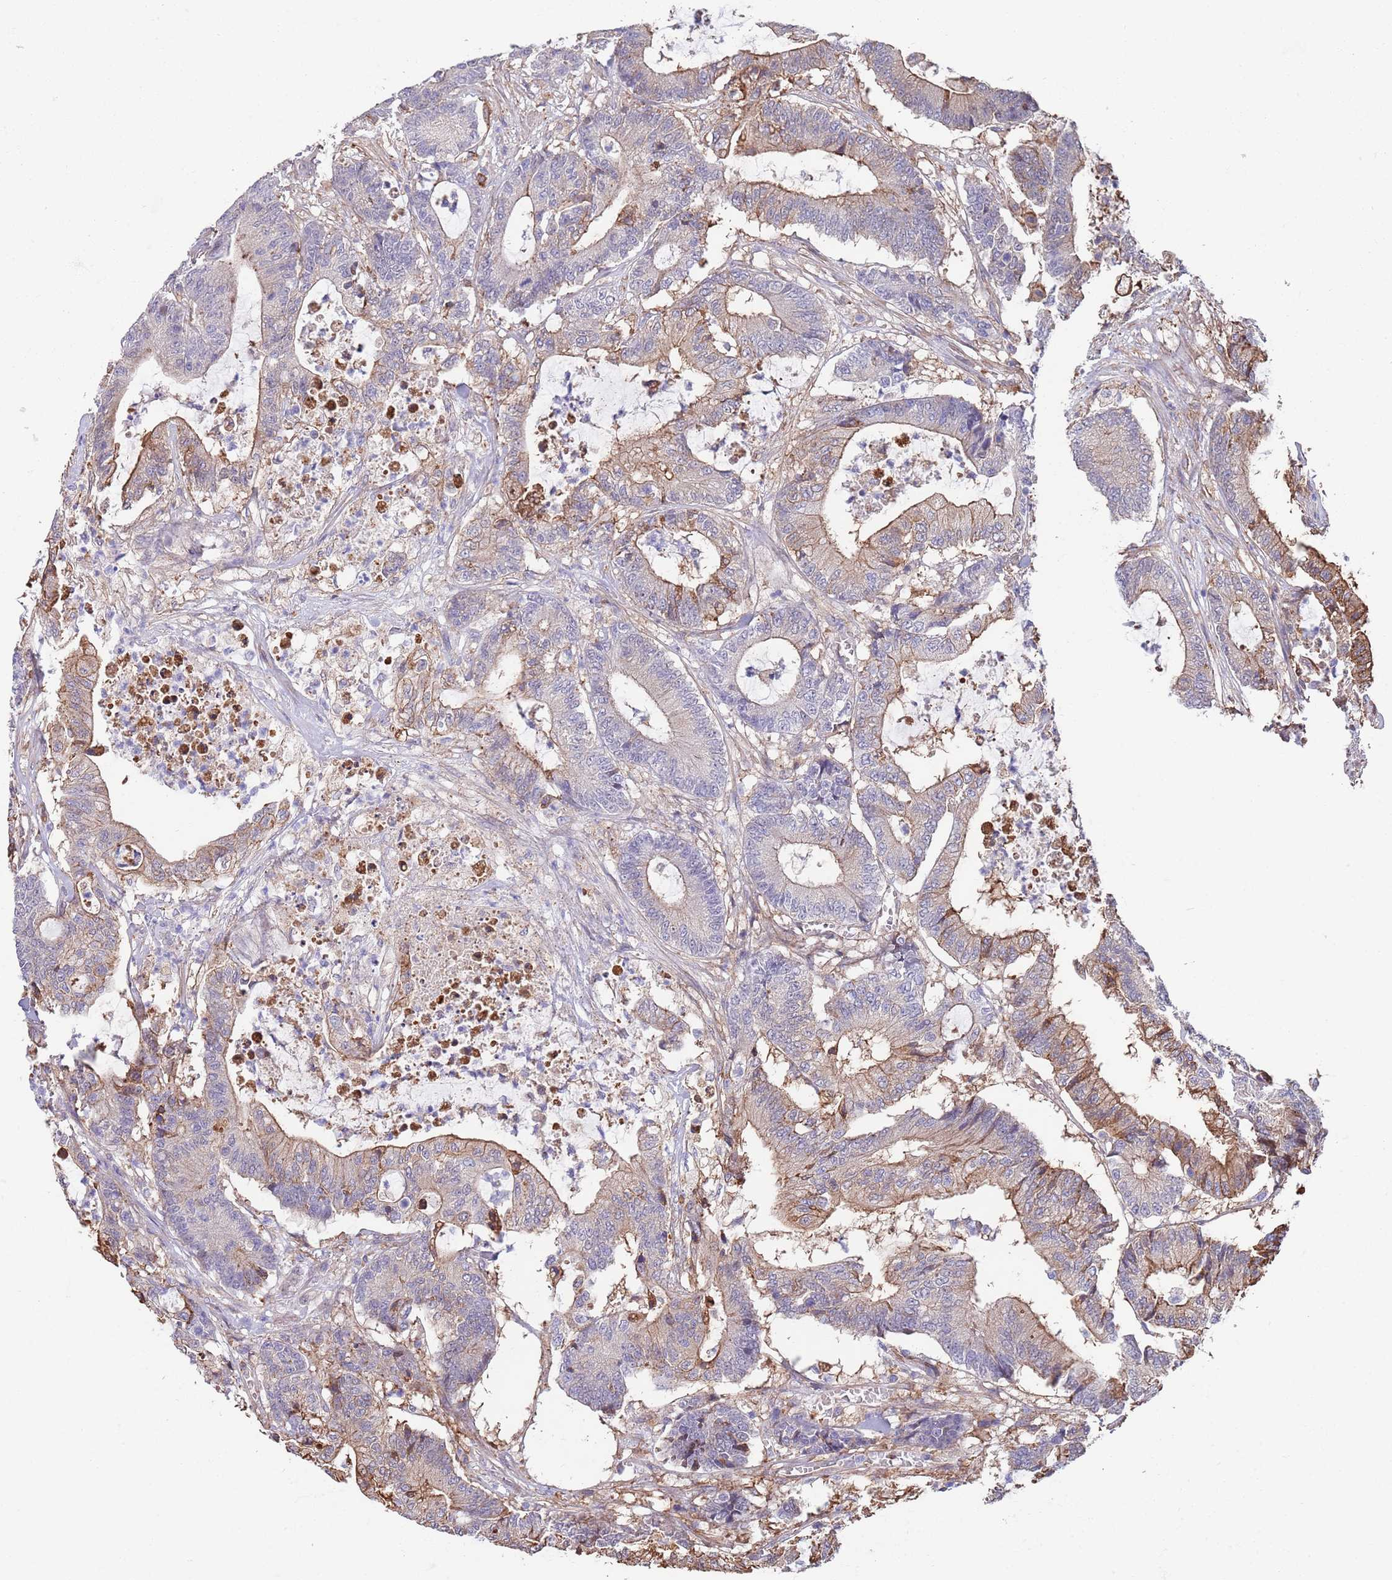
{"staining": {"intensity": "moderate", "quantity": ">75%", "location": "cytoplasmic/membranous"}, "tissue": "colorectal cancer", "cell_type": "Tumor cells", "image_type": "cancer", "snomed": [{"axis": "morphology", "description": "Adenocarcinoma, NOS"}, {"axis": "topography", "description": "Colon"}], "caption": "Tumor cells display moderate cytoplasmic/membranous staining in approximately >75% of cells in colorectal adenocarcinoma.", "gene": "BPNT1", "patient": {"sex": "female", "age": 84}}